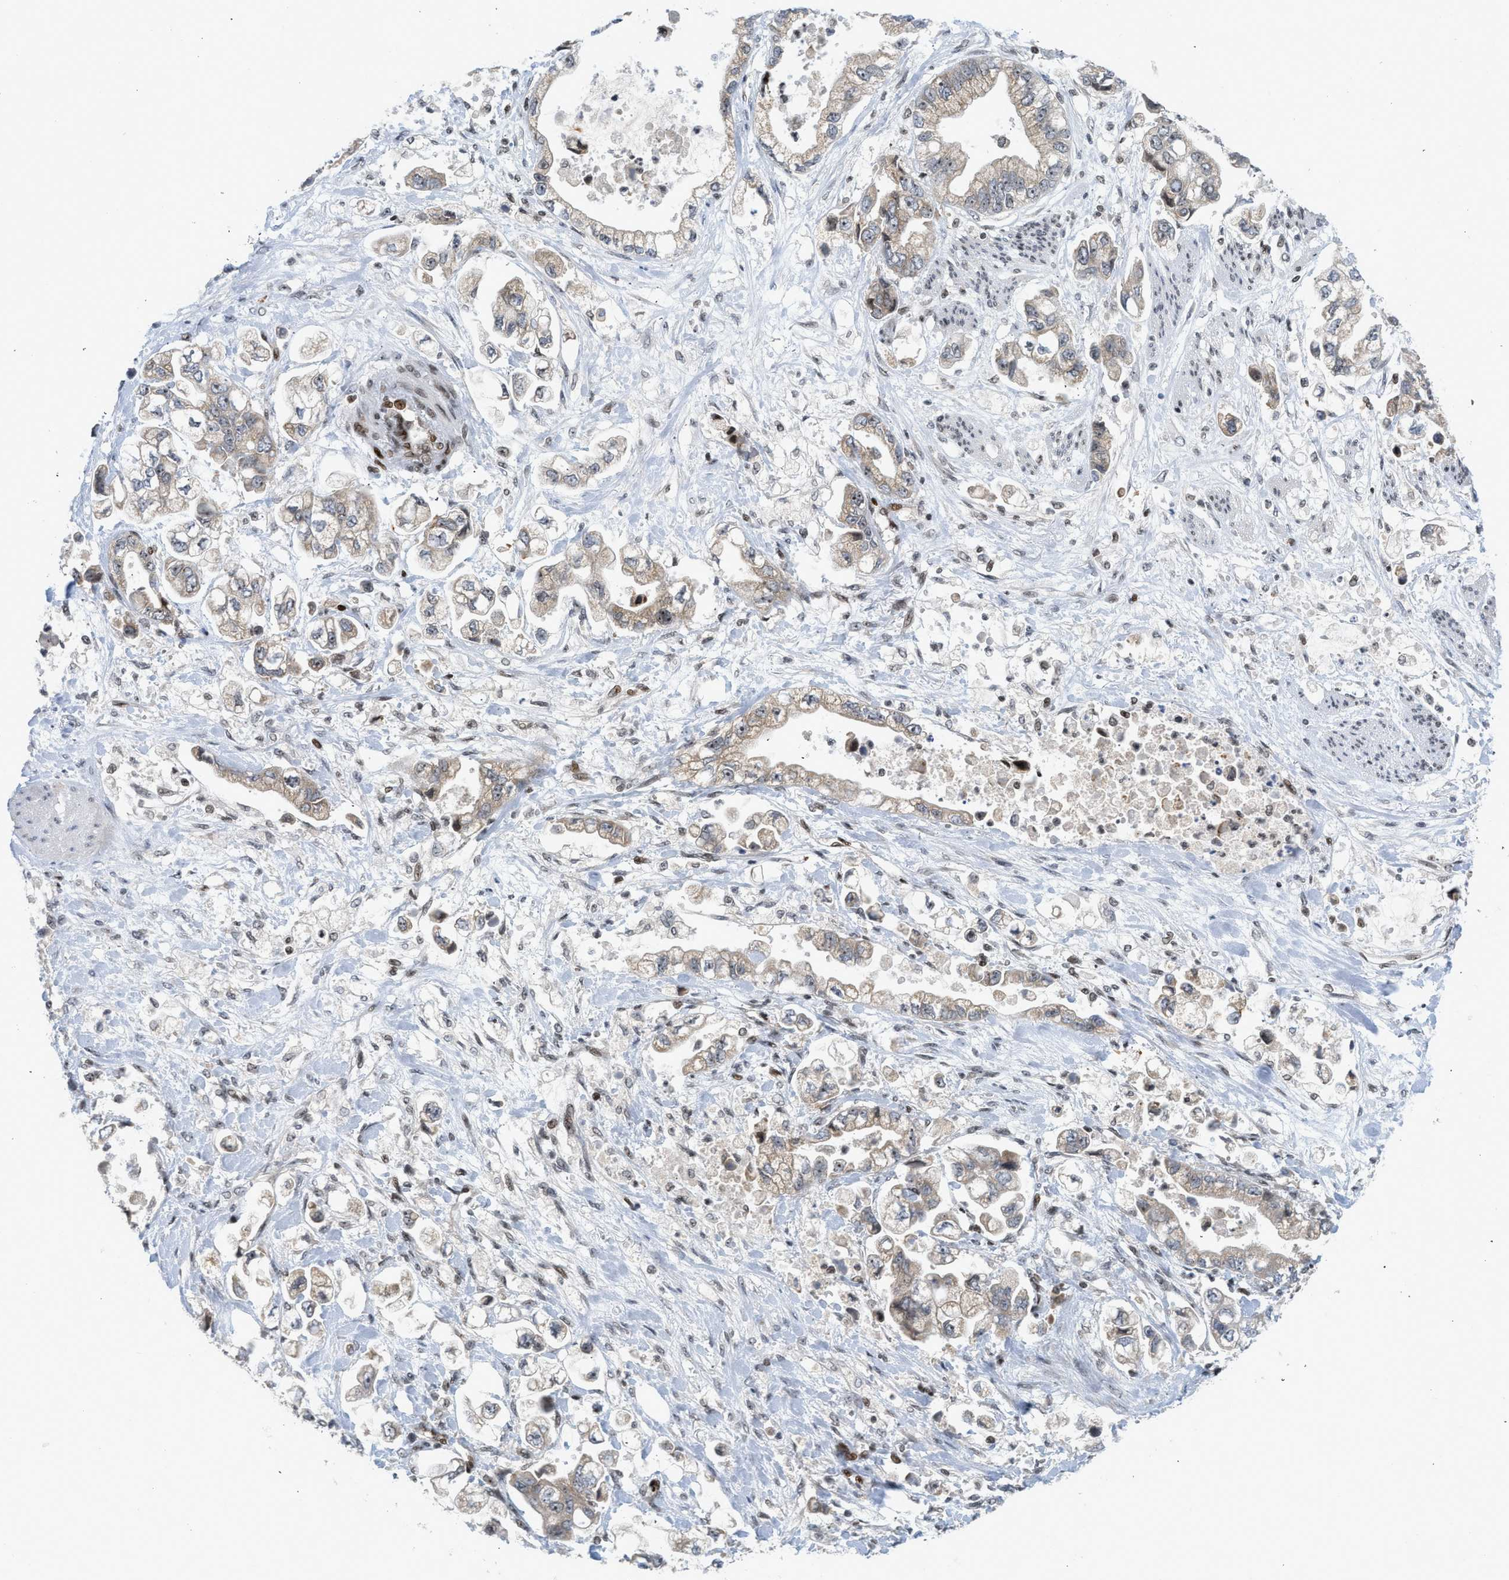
{"staining": {"intensity": "weak", "quantity": ">75%", "location": "cytoplasmic/membranous,nuclear"}, "tissue": "stomach cancer", "cell_type": "Tumor cells", "image_type": "cancer", "snomed": [{"axis": "morphology", "description": "Normal tissue, NOS"}, {"axis": "morphology", "description": "Adenocarcinoma, NOS"}, {"axis": "topography", "description": "Stomach"}], "caption": "IHC (DAB (3,3'-diaminobenzidine)) staining of stomach adenocarcinoma reveals weak cytoplasmic/membranous and nuclear protein positivity in approximately >75% of tumor cells.", "gene": "ZNF22", "patient": {"sex": "male", "age": 62}}